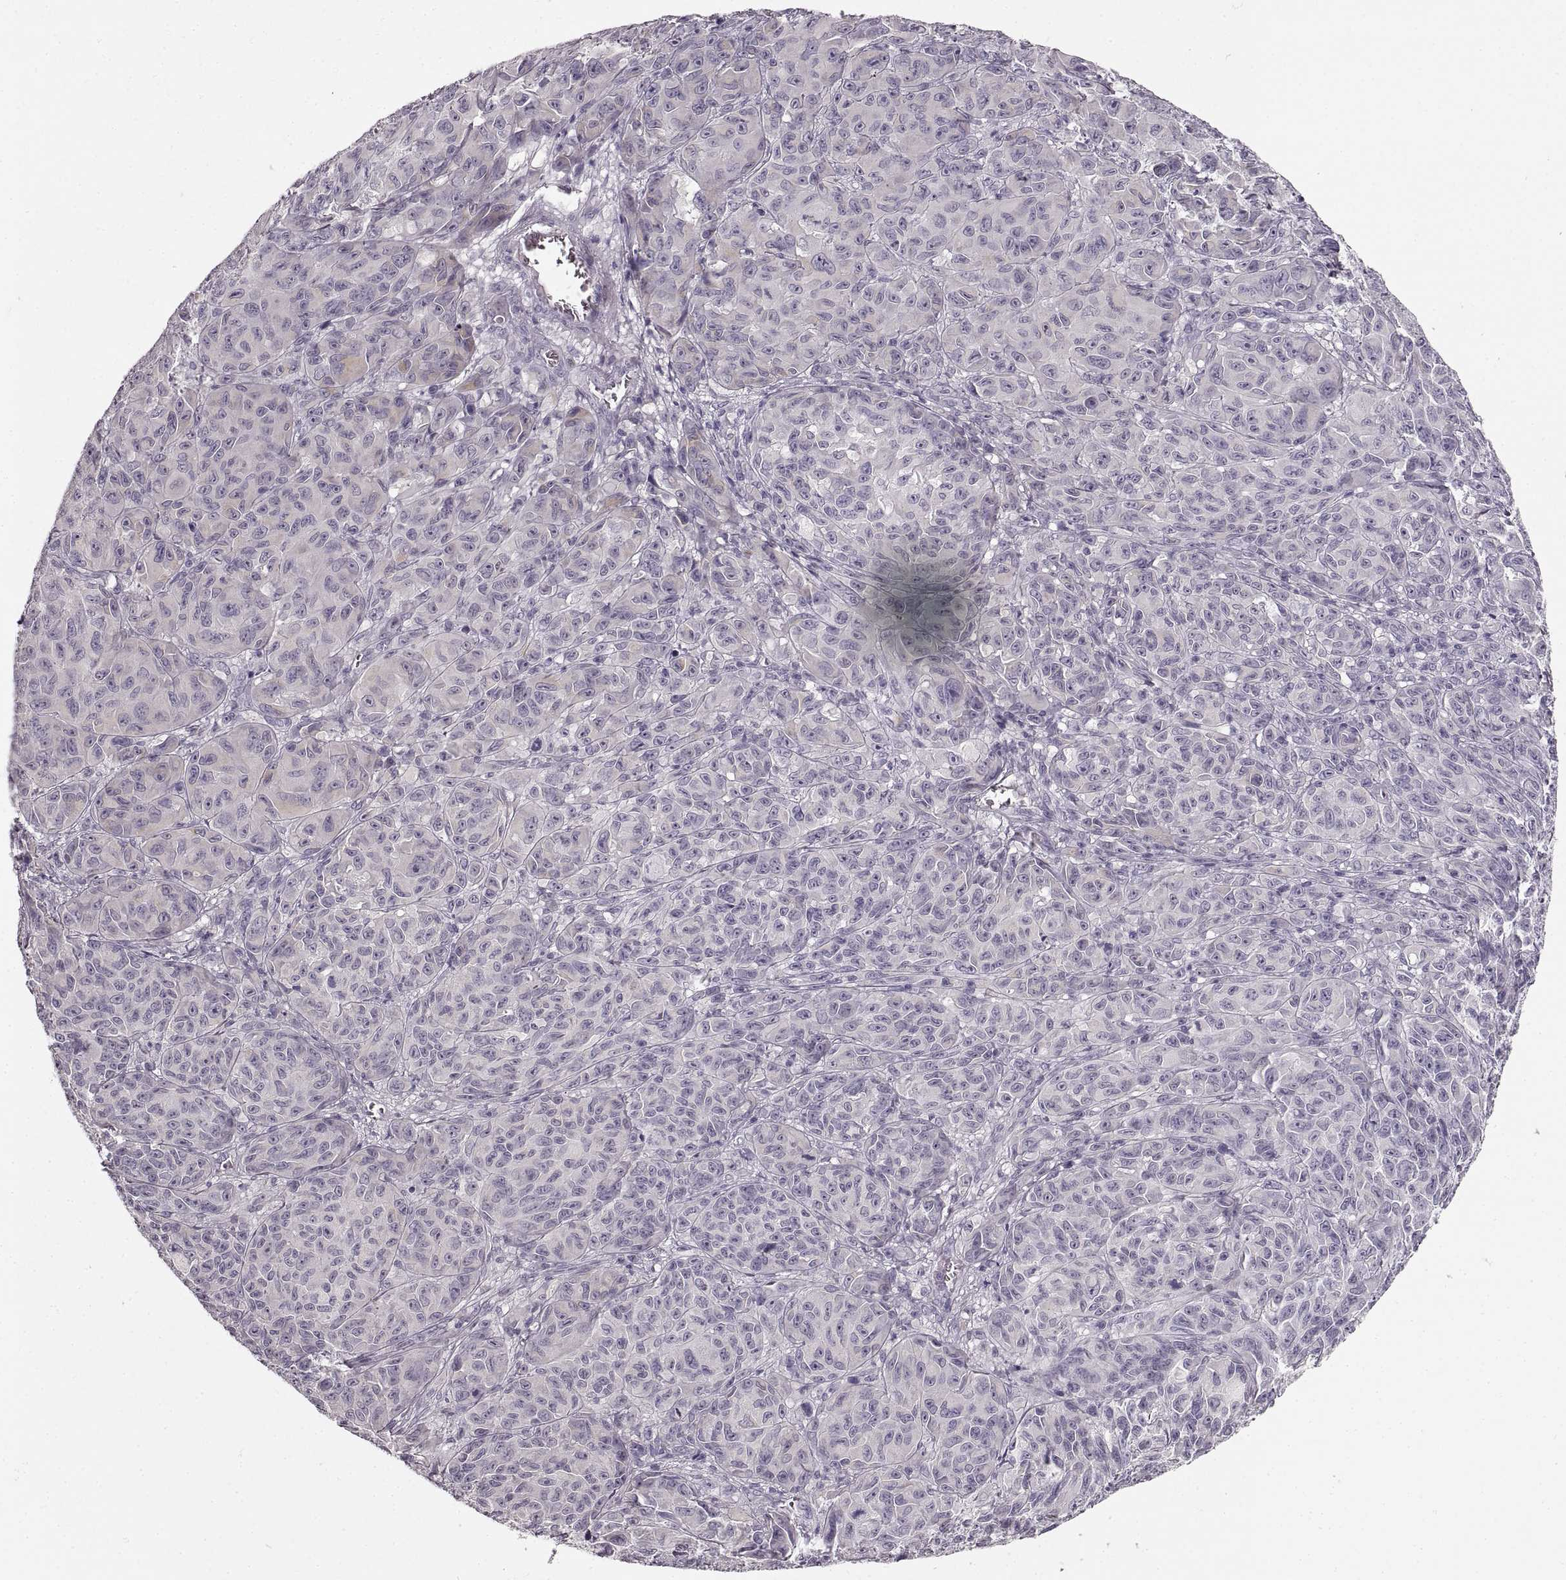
{"staining": {"intensity": "weak", "quantity": "<25%", "location": "cytoplasmic/membranous"}, "tissue": "melanoma", "cell_type": "Tumor cells", "image_type": "cancer", "snomed": [{"axis": "morphology", "description": "Malignant melanoma, NOS"}, {"axis": "topography", "description": "Vulva, labia, clitoris and Bartholin´s gland, NO"}], "caption": "Melanoma was stained to show a protein in brown. There is no significant staining in tumor cells. (DAB (3,3'-diaminobenzidine) immunohistochemistry (IHC) visualized using brightfield microscopy, high magnification).", "gene": "CNTN1", "patient": {"sex": "female", "age": 75}}